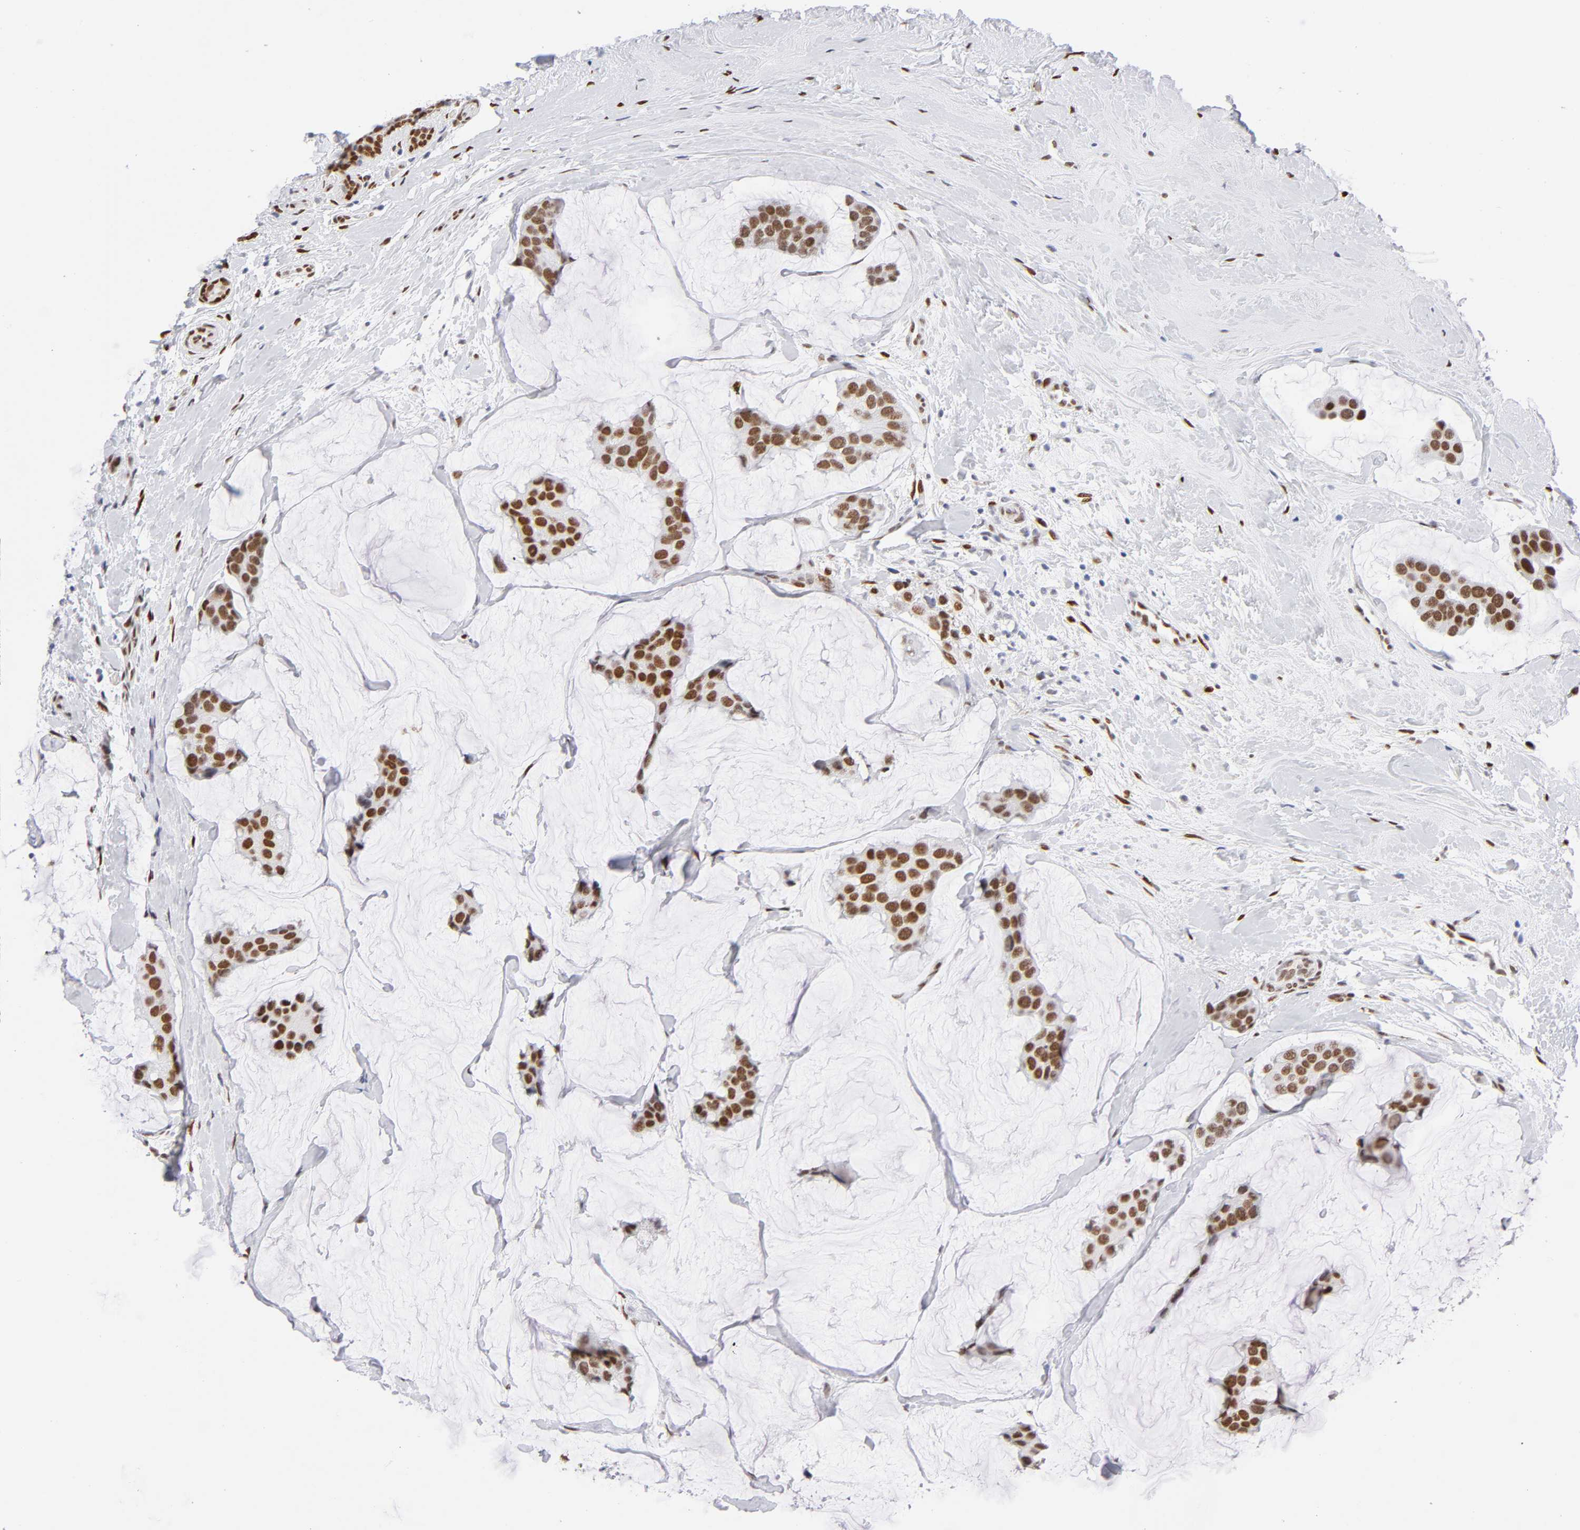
{"staining": {"intensity": "strong", "quantity": ">75%", "location": "nuclear"}, "tissue": "breast cancer", "cell_type": "Tumor cells", "image_type": "cancer", "snomed": [{"axis": "morphology", "description": "Normal tissue, NOS"}, {"axis": "morphology", "description": "Duct carcinoma"}, {"axis": "topography", "description": "Breast"}], "caption": "Breast invasive ductal carcinoma stained with a protein marker shows strong staining in tumor cells.", "gene": "NFIC", "patient": {"sex": "female", "age": 50}}